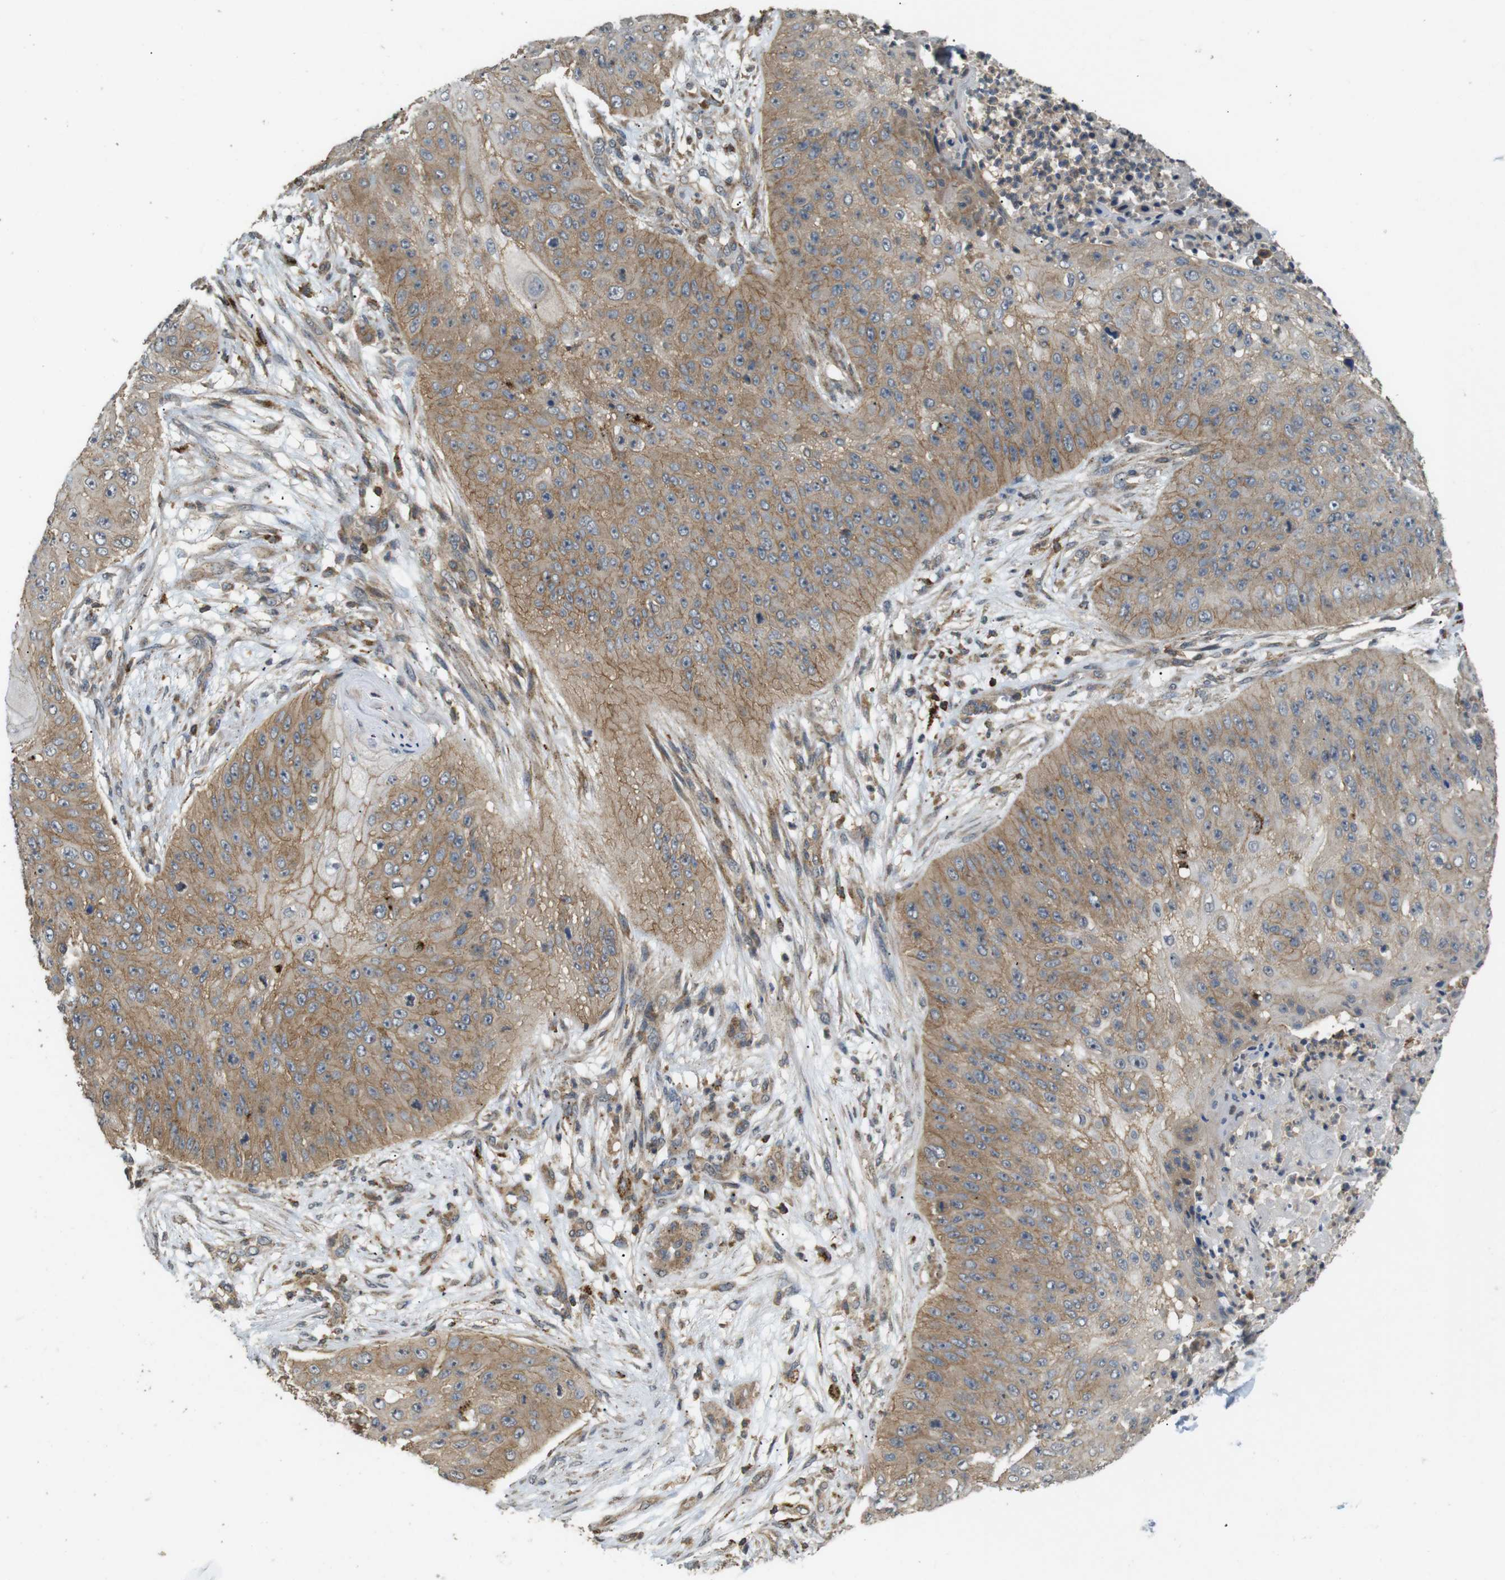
{"staining": {"intensity": "moderate", "quantity": ">75%", "location": "cytoplasmic/membranous"}, "tissue": "skin cancer", "cell_type": "Tumor cells", "image_type": "cancer", "snomed": [{"axis": "morphology", "description": "Squamous cell carcinoma, NOS"}, {"axis": "topography", "description": "Skin"}], "caption": "Skin cancer was stained to show a protein in brown. There is medium levels of moderate cytoplasmic/membranous expression in about >75% of tumor cells.", "gene": "KSR1", "patient": {"sex": "female", "age": 80}}